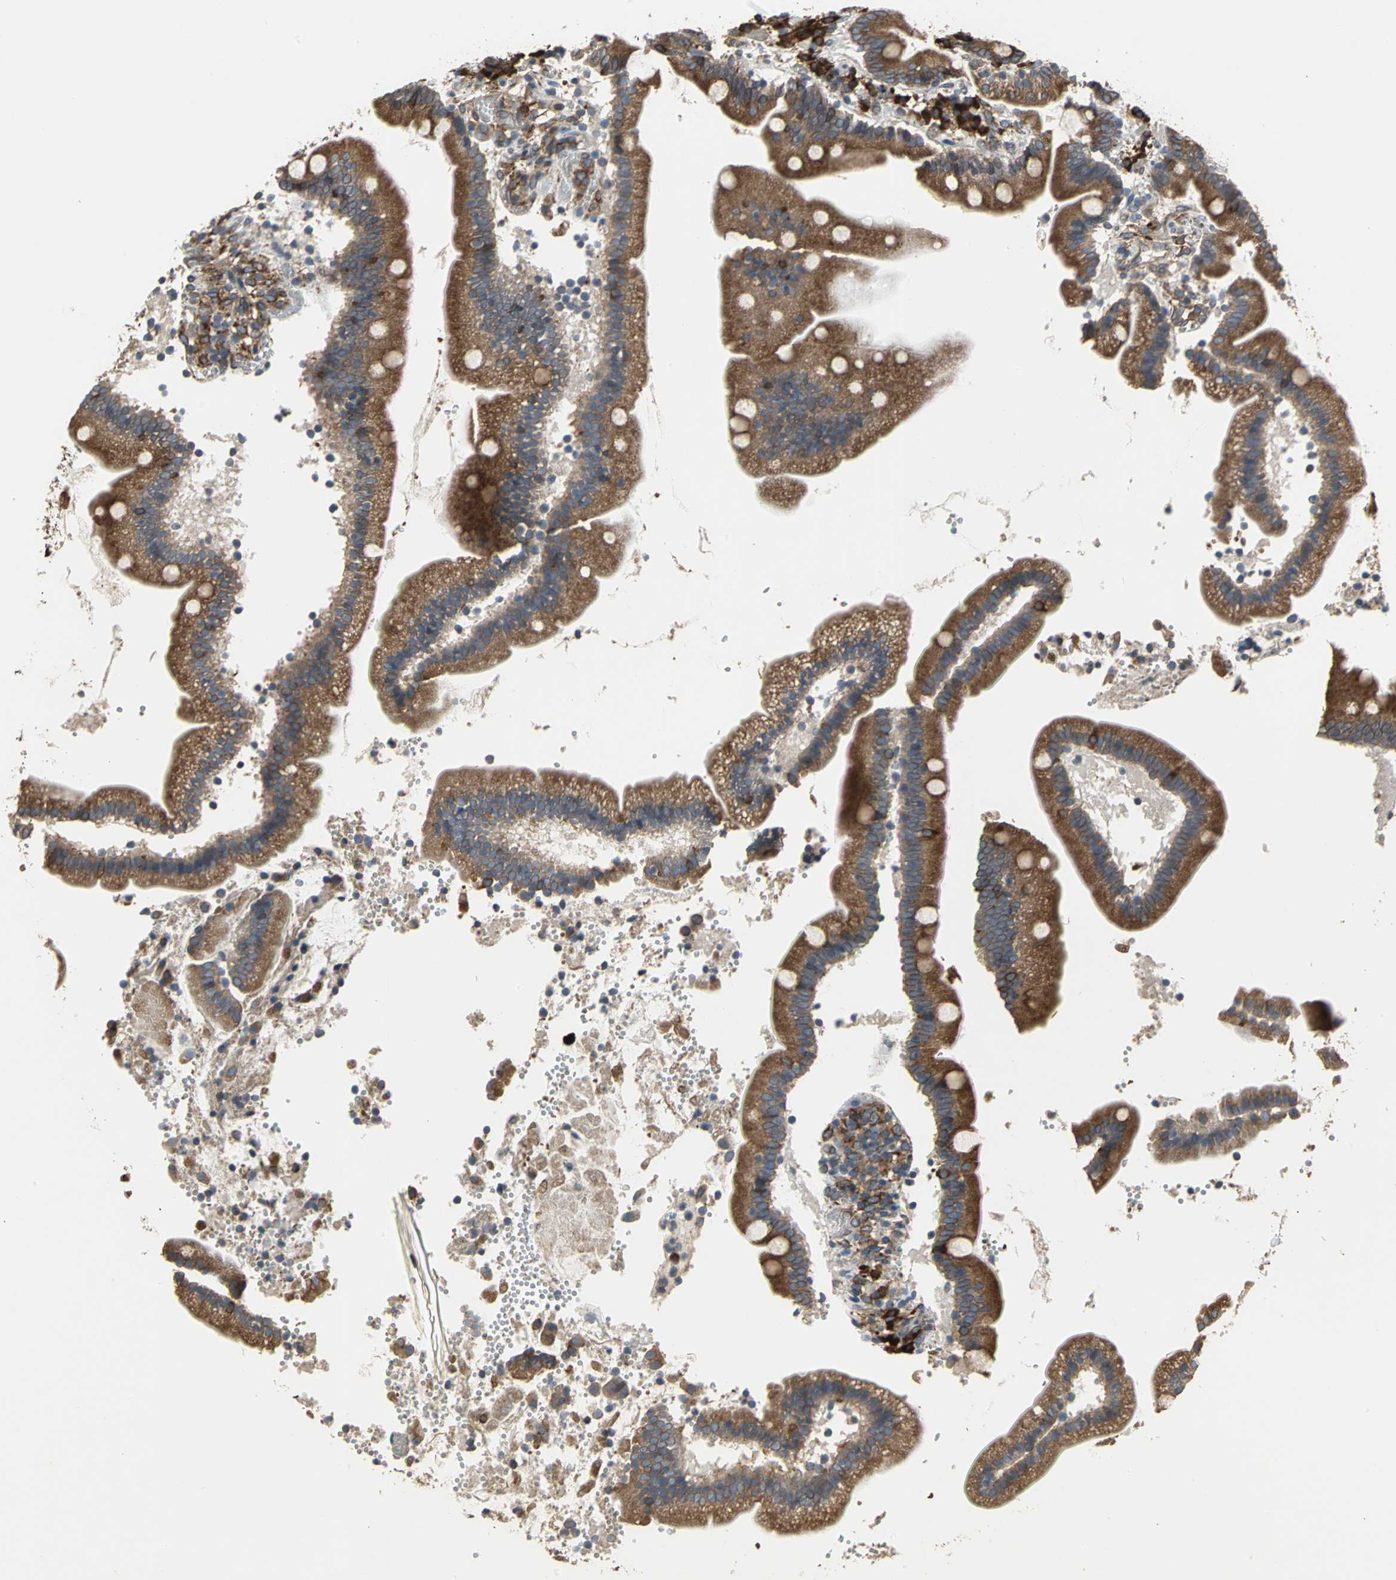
{"staining": {"intensity": "strong", "quantity": ">75%", "location": "cytoplasmic/membranous"}, "tissue": "duodenum", "cell_type": "Glandular cells", "image_type": "normal", "snomed": [{"axis": "morphology", "description": "Normal tissue, NOS"}, {"axis": "topography", "description": "Duodenum"}], "caption": "Glandular cells demonstrate high levels of strong cytoplasmic/membranous positivity in about >75% of cells in unremarkable duodenum. The protein is stained brown, and the nuclei are stained in blue (DAB IHC with brightfield microscopy, high magnification).", "gene": "SYVN1", "patient": {"sex": "male", "age": 66}}